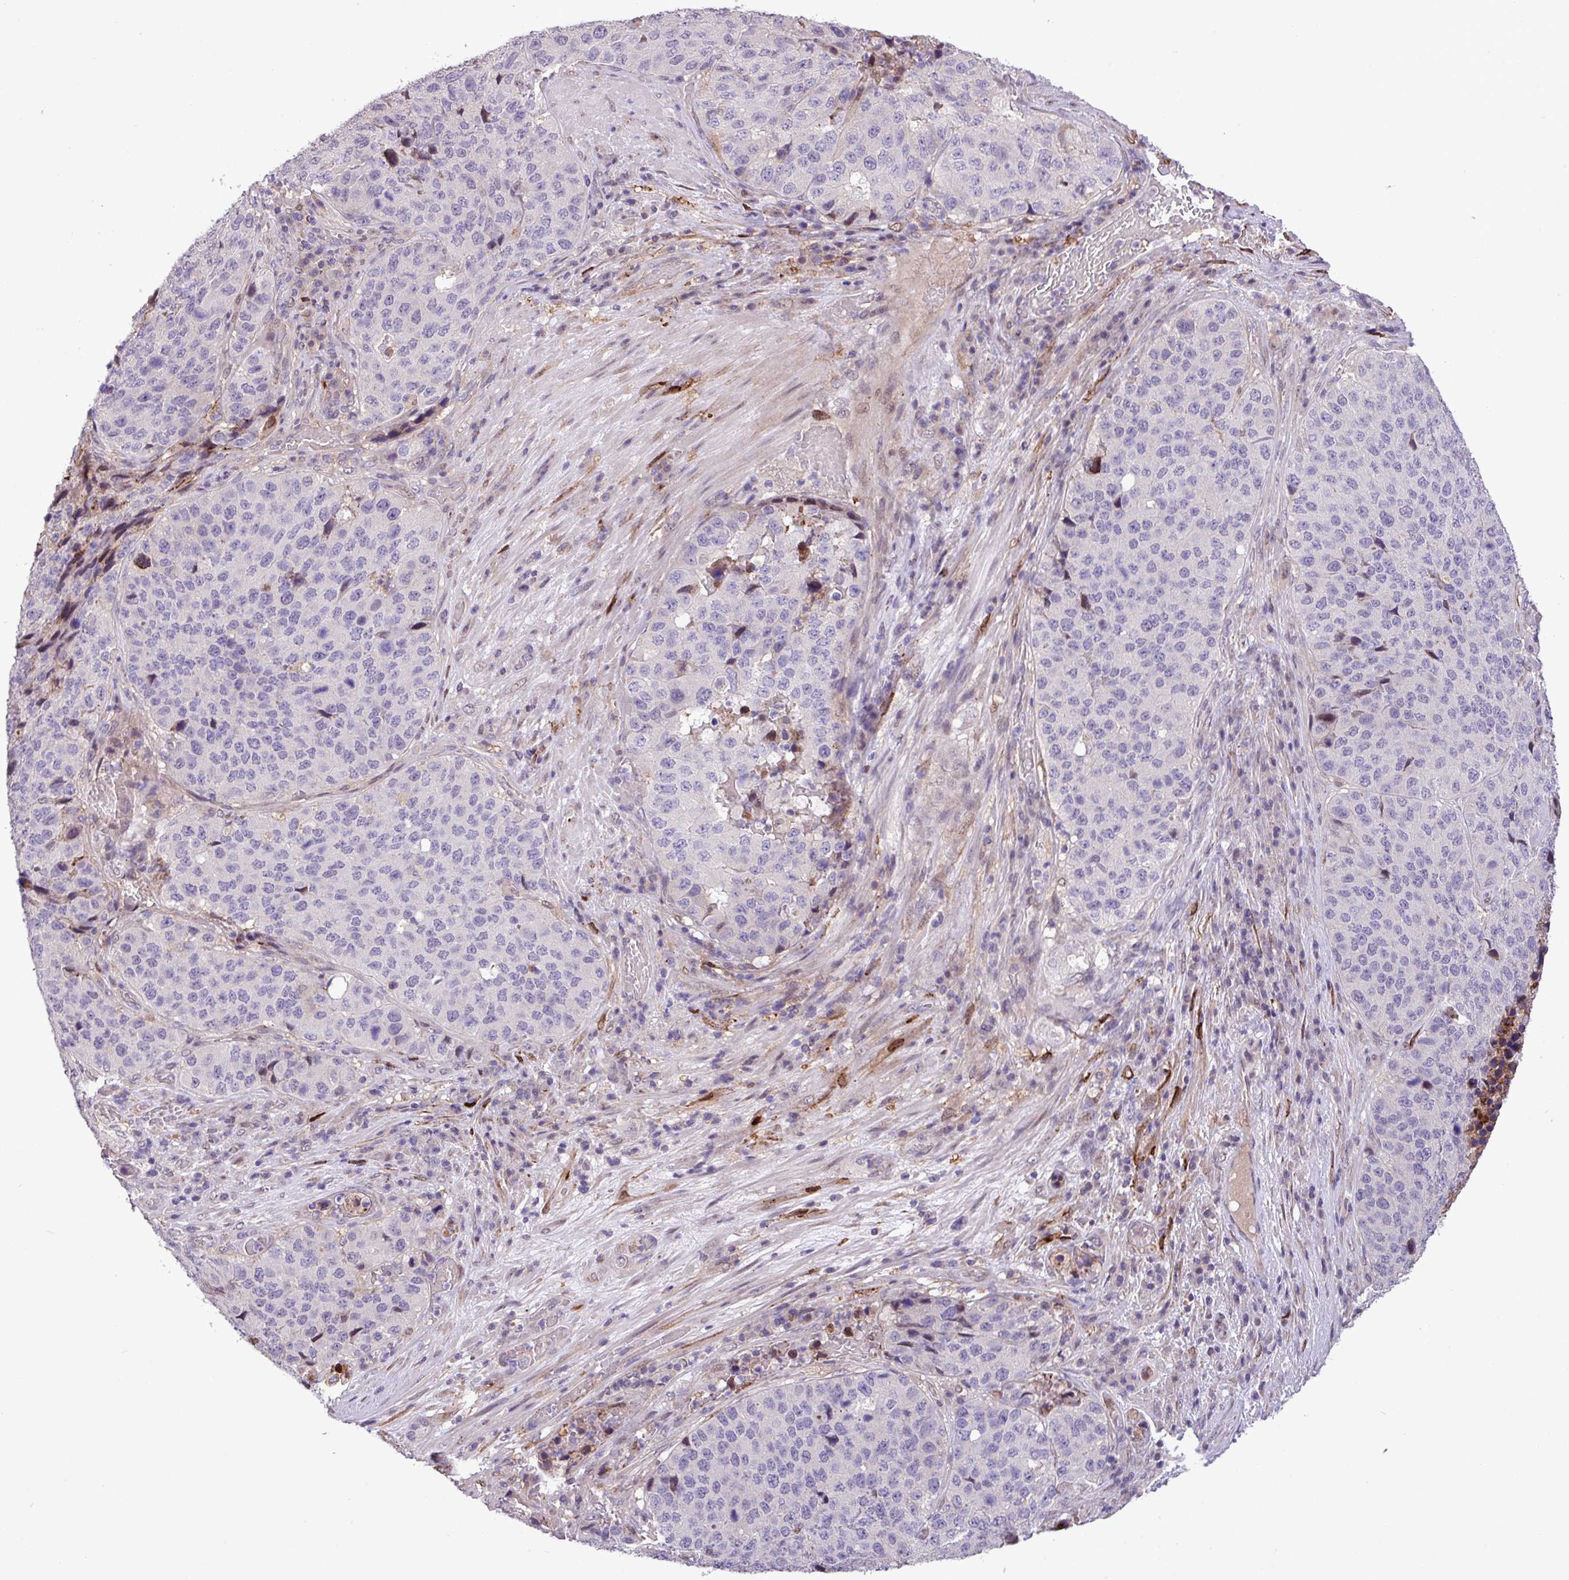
{"staining": {"intensity": "negative", "quantity": "none", "location": "none"}, "tissue": "stomach cancer", "cell_type": "Tumor cells", "image_type": "cancer", "snomed": [{"axis": "morphology", "description": "Adenocarcinoma, NOS"}, {"axis": "topography", "description": "Stomach"}], "caption": "A high-resolution histopathology image shows immunohistochemistry staining of adenocarcinoma (stomach), which displays no significant staining in tumor cells.", "gene": "RPP25L", "patient": {"sex": "male", "age": 71}}